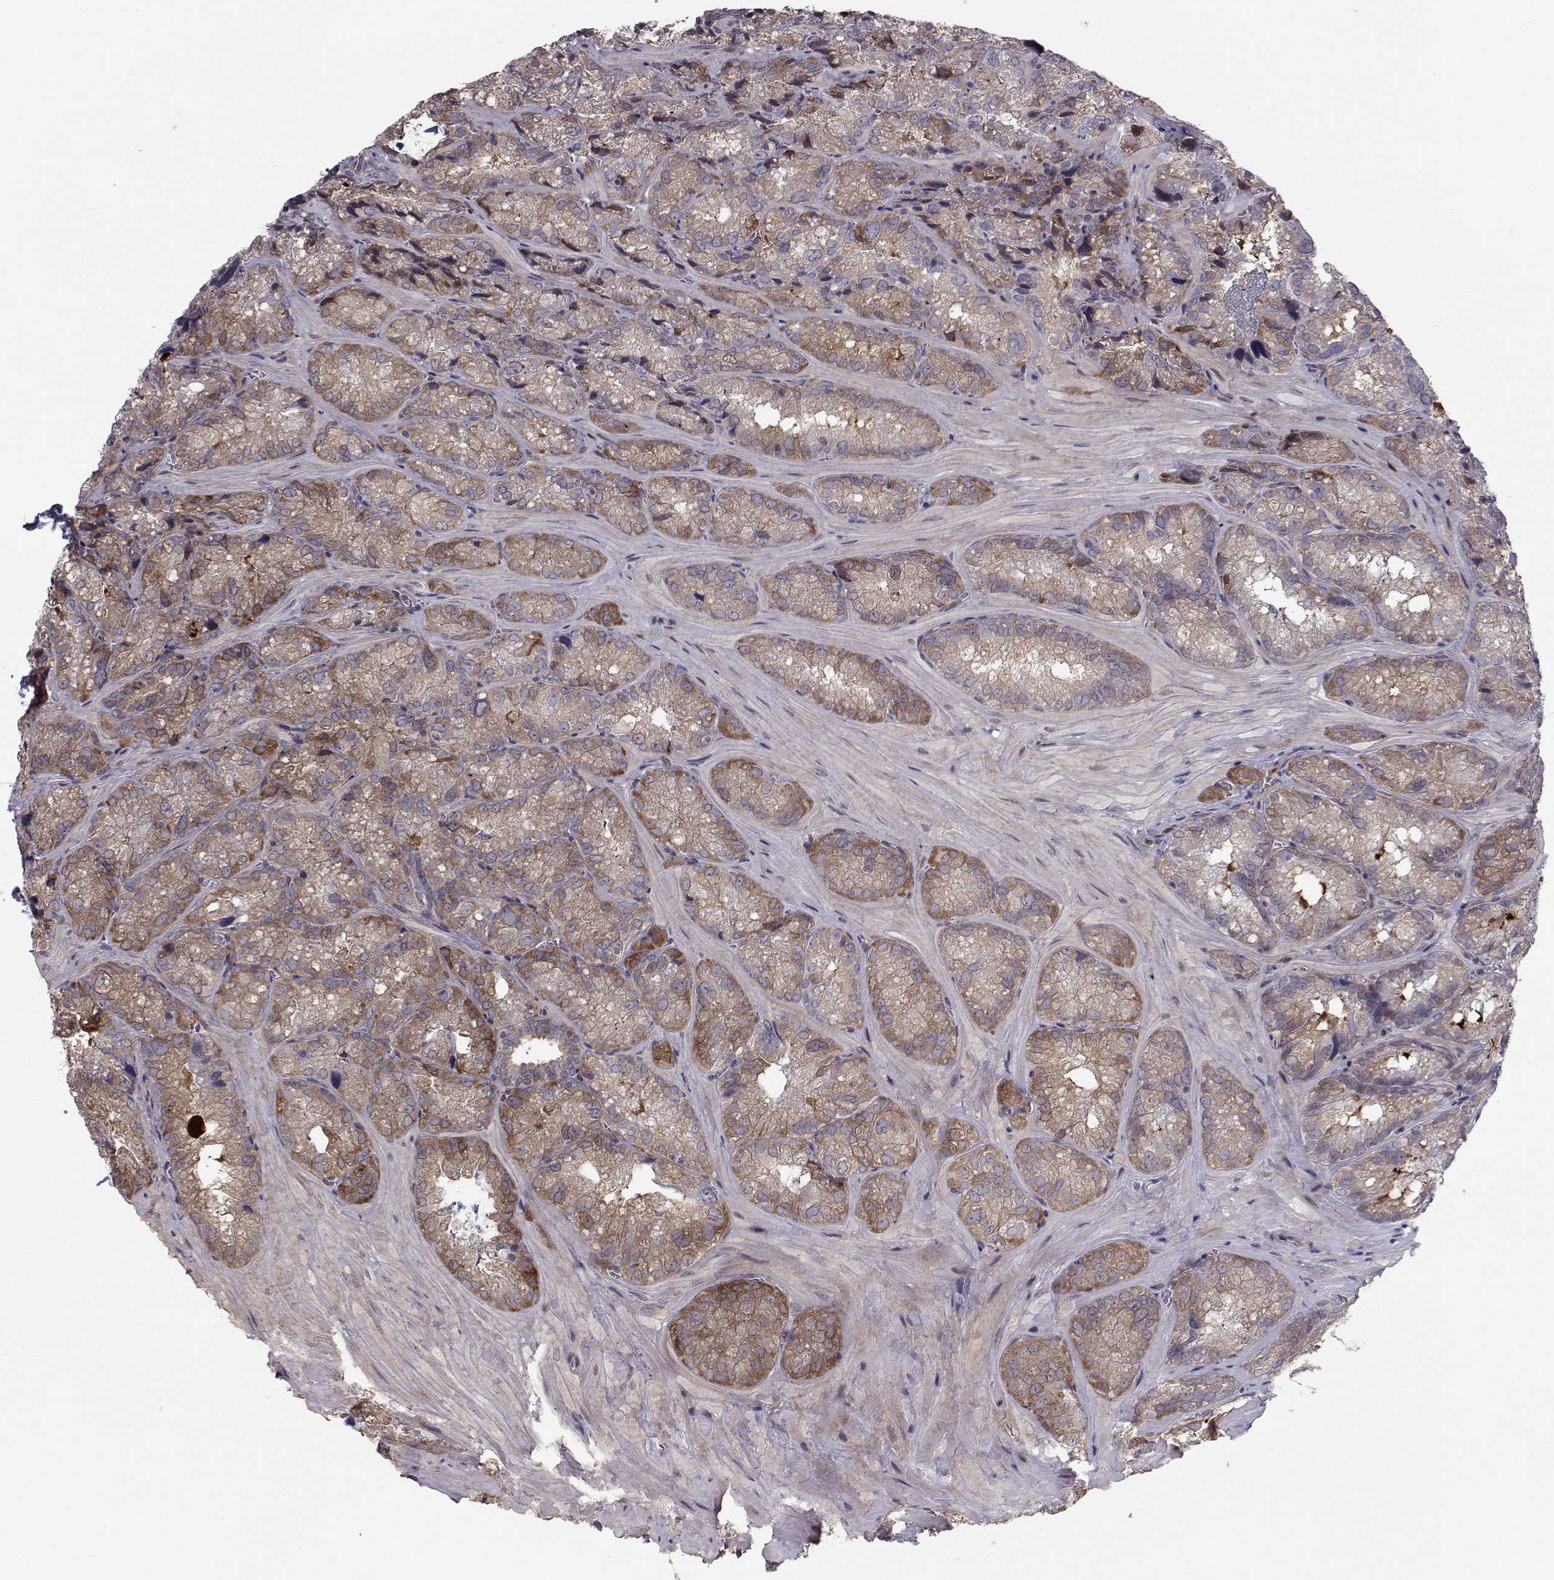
{"staining": {"intensity": "moderate", "quantity": "<25%", "location": "cytoplasmic/membranous"}, "tissue": "seminal vesicle", "cell_type": "Glandular cells", "image_type": "normal", "snomed": [{"axis": "morphology", "description": "Normal tissue, NOS"}, {"axis": "topography", "description": "Seminal veicle"}], "caption": "Protein staining of benign seminal vesicle displays moderate cytoplasmic/membranous expression in approximately <25% of glandular cells. The protein of interest is stained brown, and the nuclei are stained in blue (DAB (3,3'-diaminobenzidine) IHC with brightfield microscopy, high magnification).", "gene": "HSP90AB1", "patient": {"sex": "male", "age": 57}}